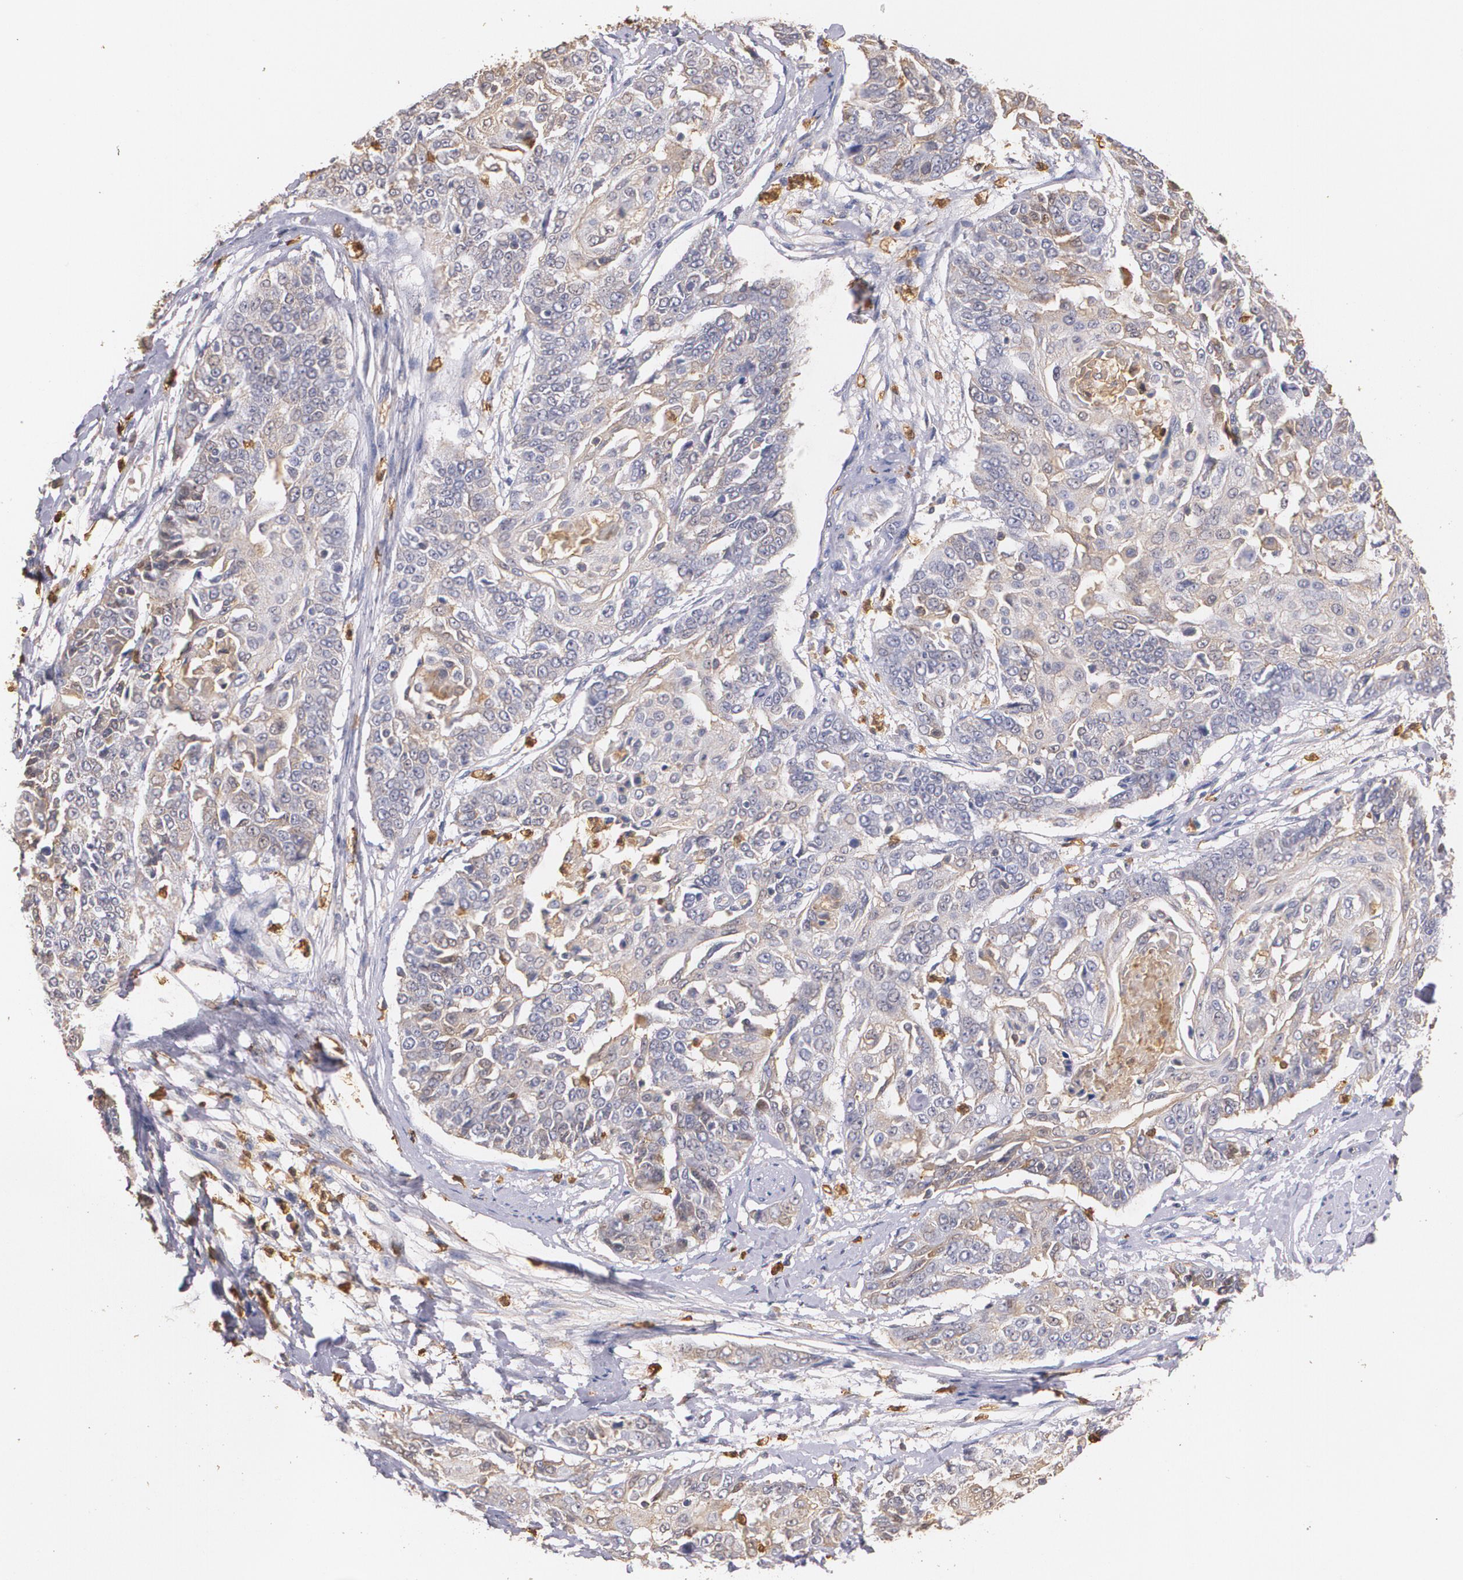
{"staining": {"intensity": "weak", "quantity": "25%-75%", "location": "cytoplasmic/membranous"}, "tissue": "cervical cancer", "cell_type": "Tumor cells", "image_type": "cancer", "snomed": [{"axis": "morphology", "description": "Squamous cell carcinoma, NOS"}, {"axis": "topography", "description": "Cervix"}], "caption": "Weak cytoplasmic/membranous protein positivity is appreciated in approximately 25%-75% of tumor cells in cervical cancer (squamous cell carcinoma).", "gene": "PTS", "patient": {"sex": "female", "age": 64}}